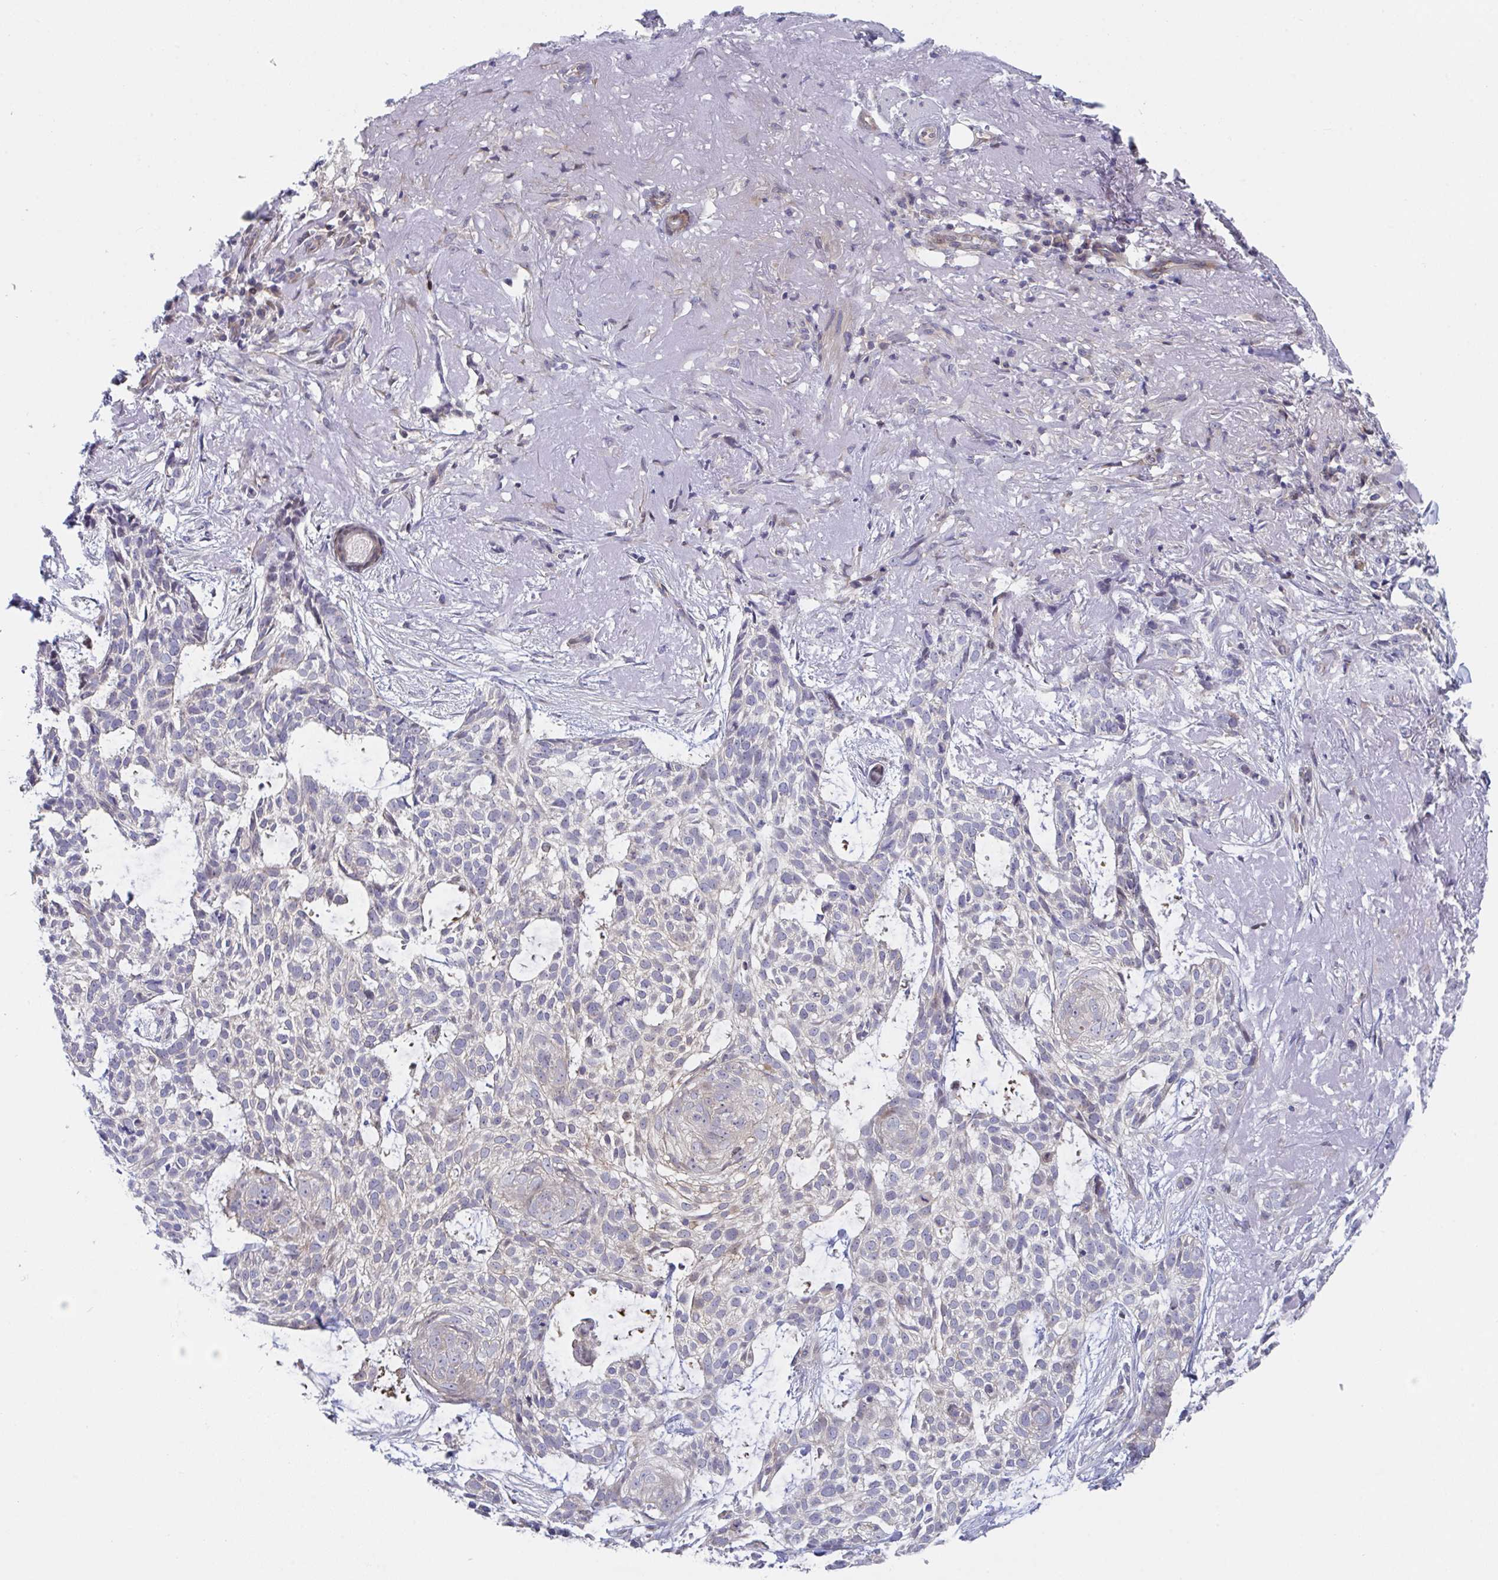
{"staining": {"intensity": "negative", "quantity": "none", "location": "none"}, "tissue": "skin cancer", "cell_type": "Tumor cells", "image_type": "cancer", "snomed": [{"axis": "morphology", "description": "Basal cell carcinoma"}, {"axis": "topography", "description": "Skin"}, {"axis": "topography", "description": "Skin of face"}], "caption": "Tumor cells are negative for brown protein staining in skin cancer.", "gene": "P2RX3", "patient": {"sex": "female", "age": 80}}